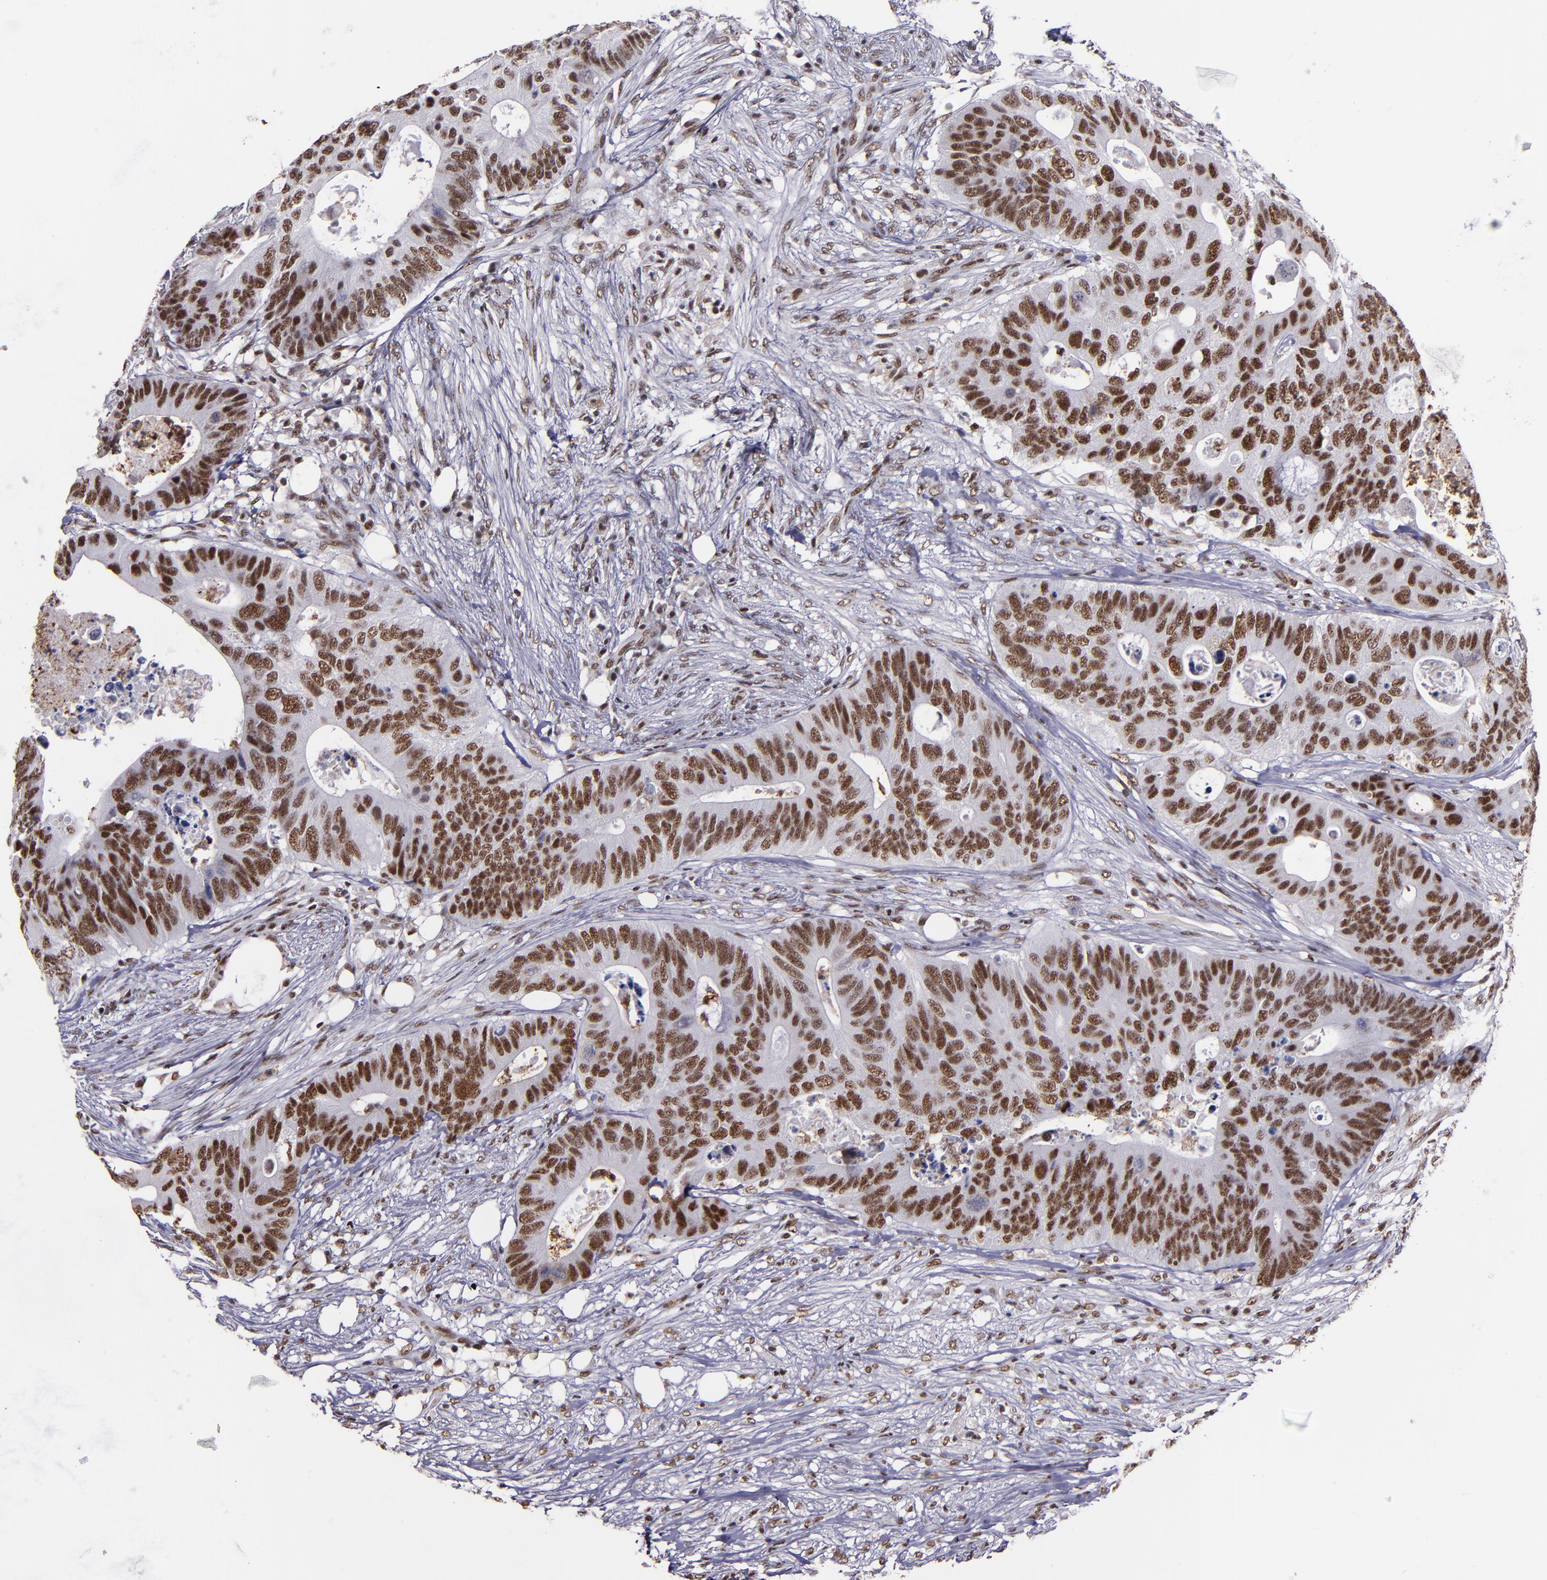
{"staining": {"intensity": "strong", "quantity": ">75%", "location": "nuclear"}, "tissue": "colorectal cancer", "cell_type": "Tumor cells", "image_type": "cancer", "snomed": [{"axis": "morphology", "description": "Adenocarcinoma, NOS"}, {"axis": "topography", "description": "Colon"}], "caption": "There is high levels of strong nuclear positivity in tumor cells of colorectal adenocarcinoma, as demonstrated by immunohistochemical staining (brown color).", "gene": "PPP4R3A", "patient": {"sex": "male", "age": 71}}